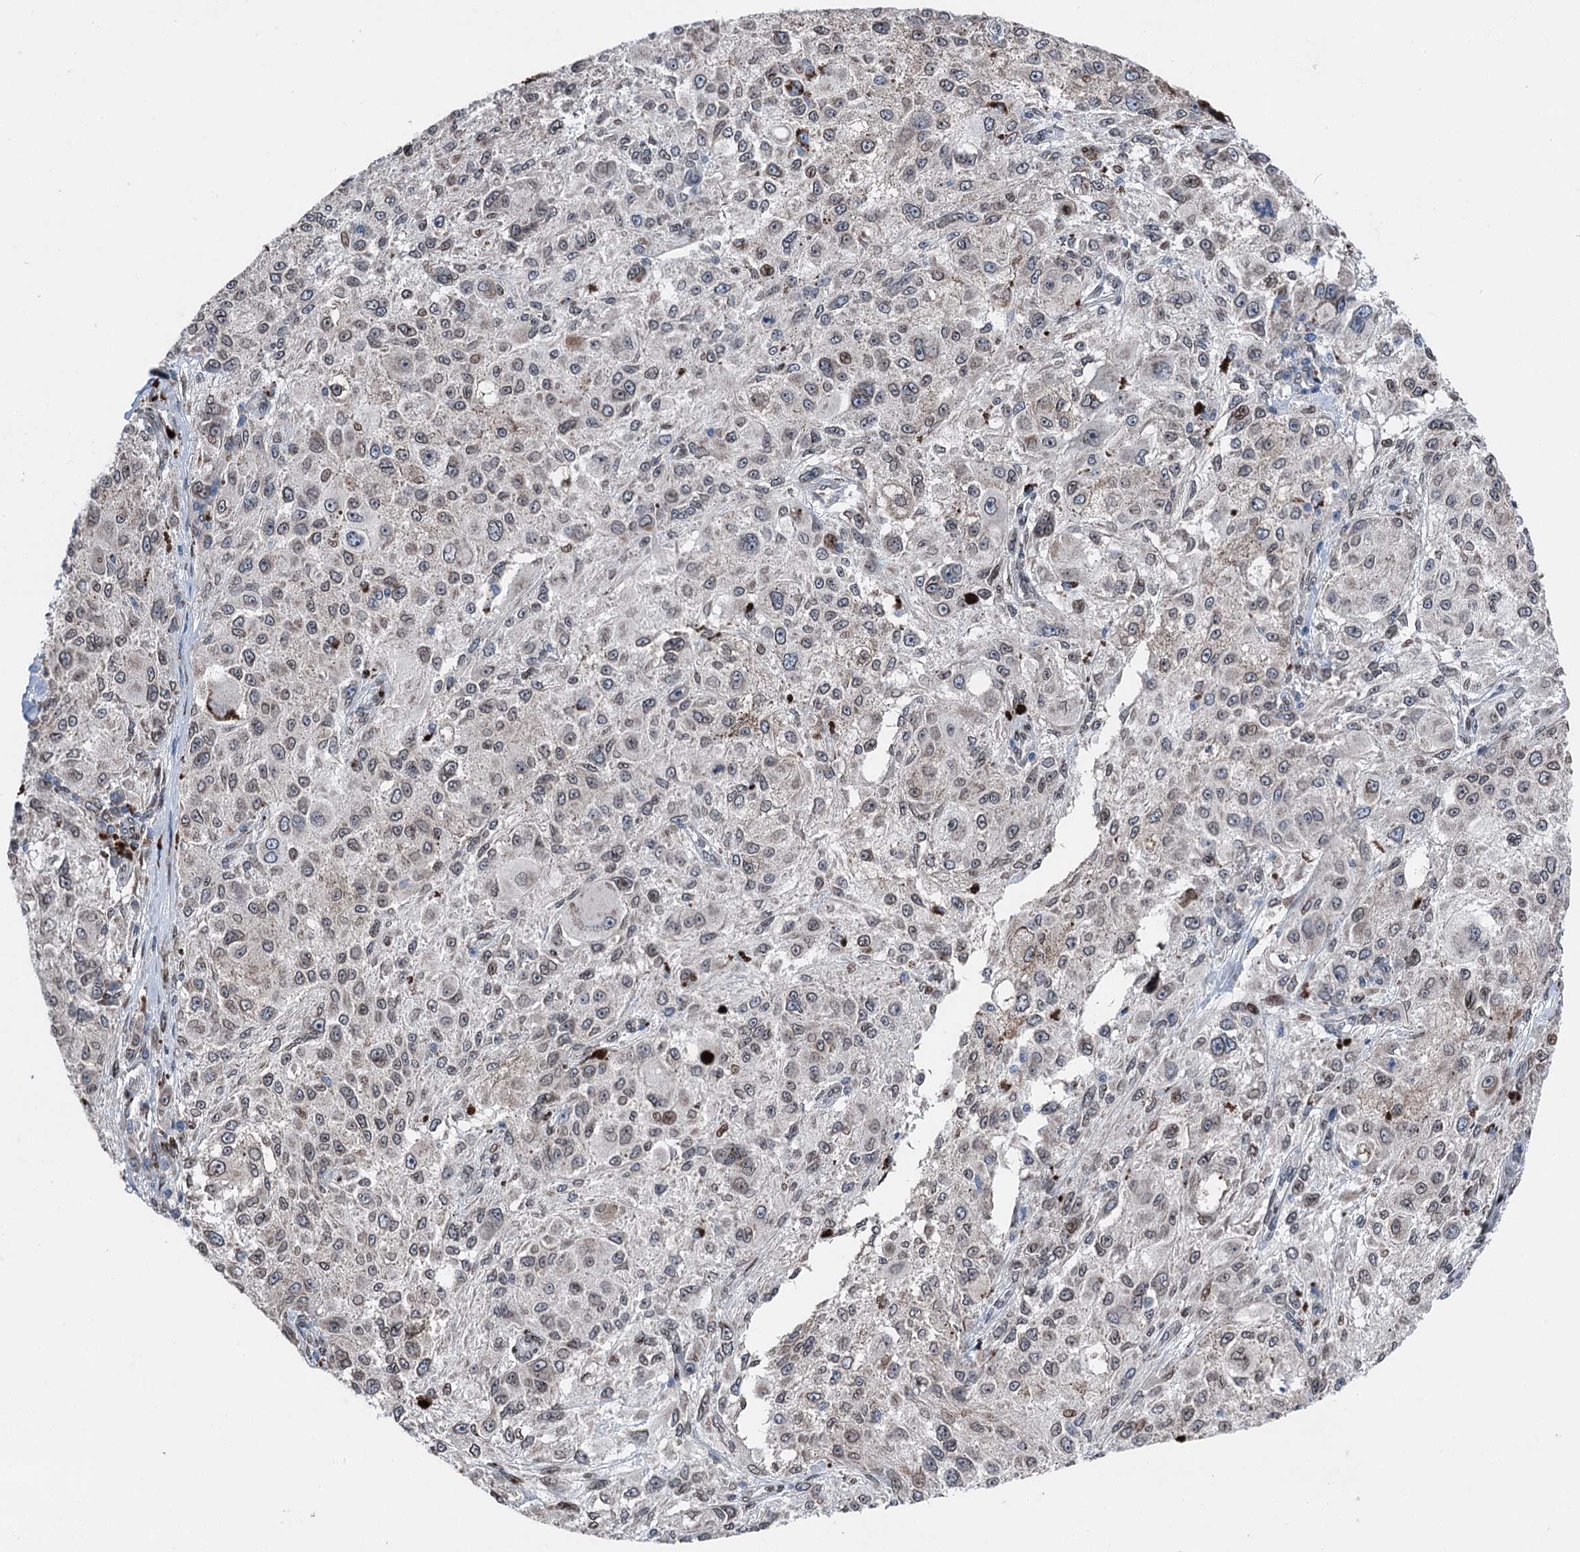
{"staining": {"intensity": "weak", "quantity": "25%-75%", "location": "nuclear"}, "tissue": "melanoma", "cell_type": "Tumor cells", "image_type": "cancer", "snomed": [{"axis": "morphology", "description": "Necrosis, NOS"}, {"axis": "morphology", "description": "Malignant melanoma, NOS"}, {"axis": "topography", "description": "Skin"}], "caption": "Protein expression analysis of malignant melanoma demonstrates weak nuclear positivity in approximately 25%-75% of tumor cells.", "gene": "MRPL14", "patient": {"sex": "female", "age": 87}}